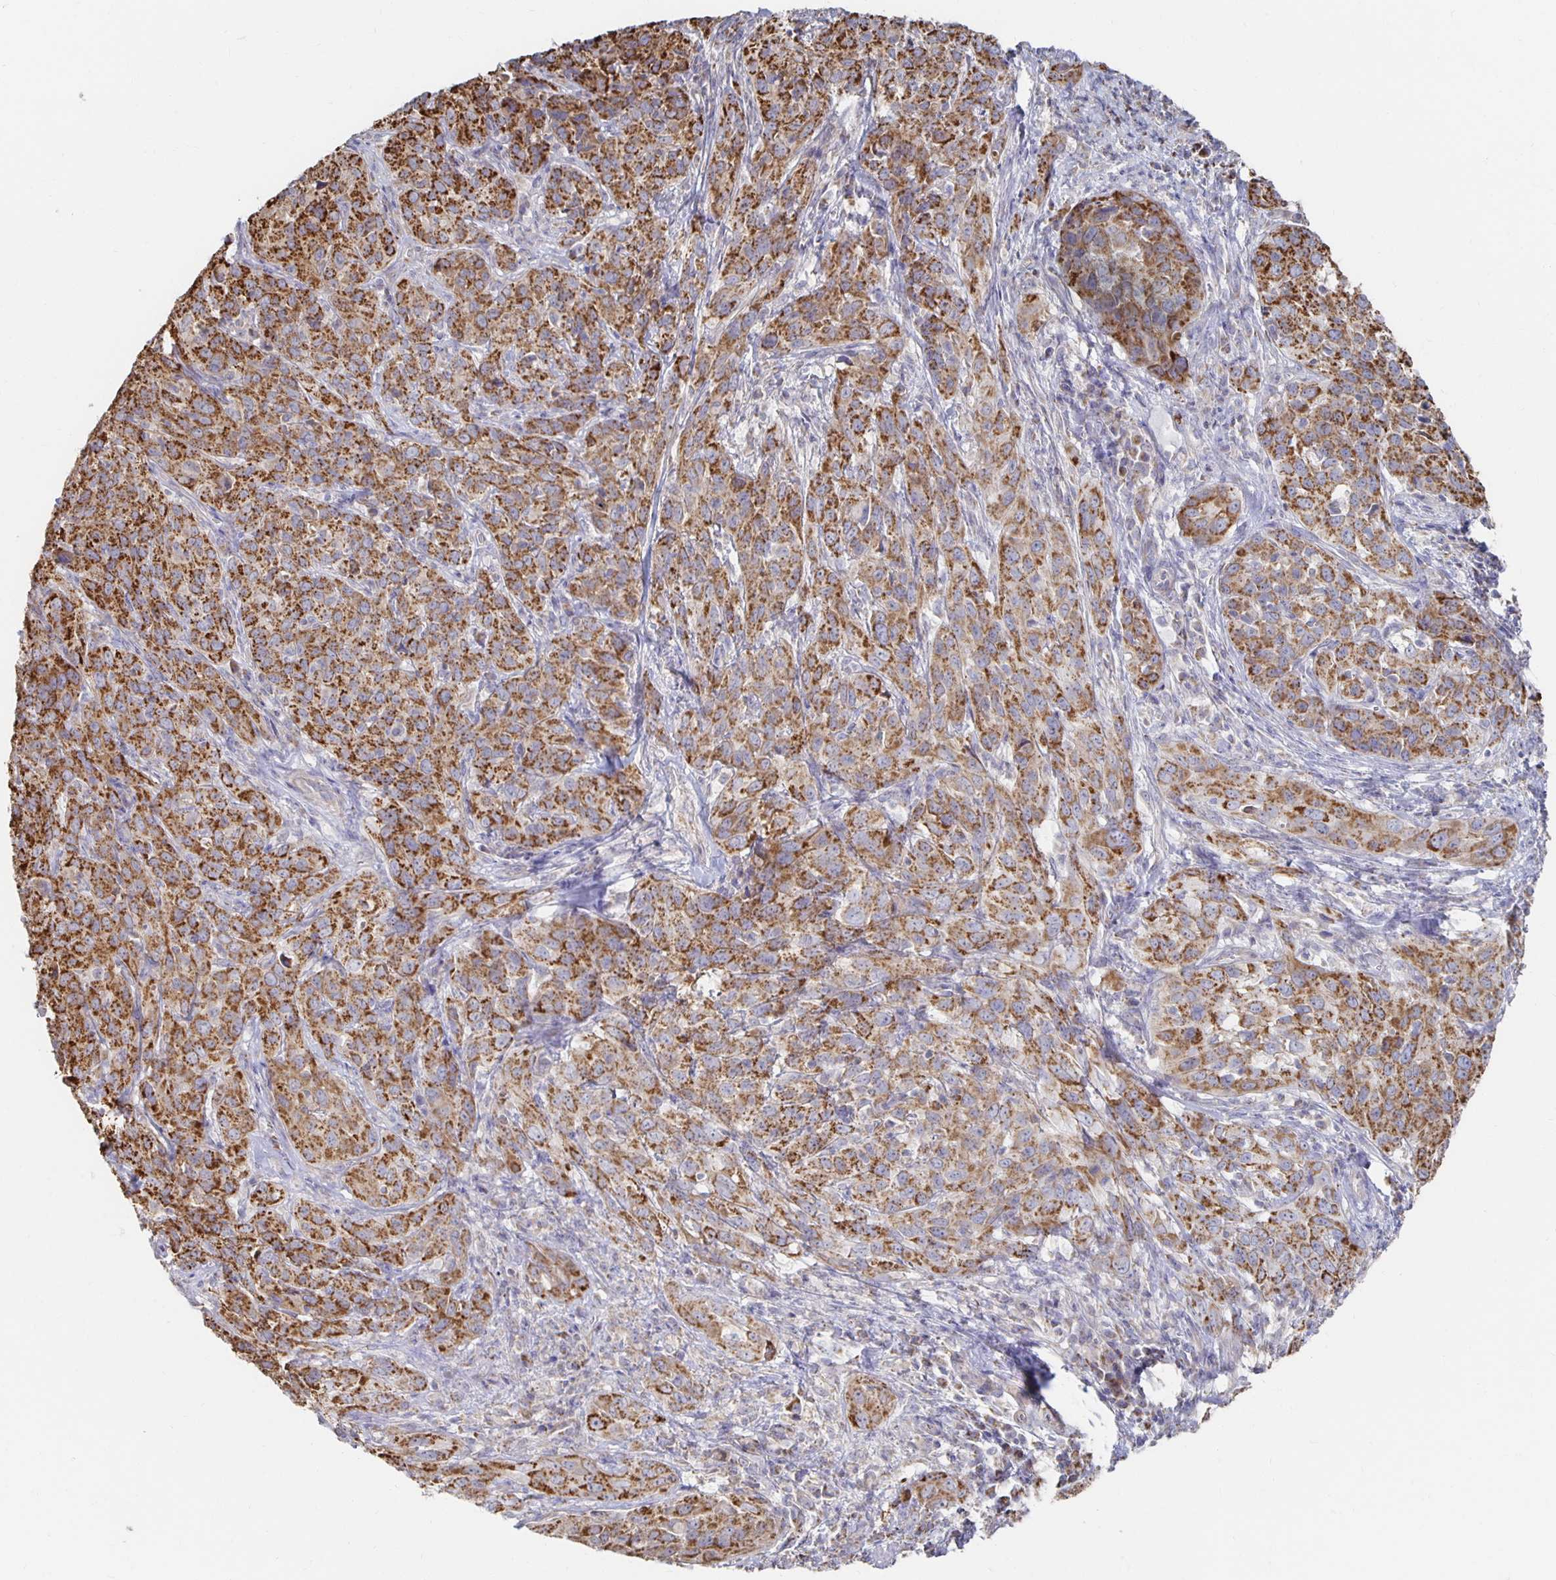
{"staining": {"intensity": "moderate", "quantity": ">75%", "location": "cytoplasmic/membranous"}, "tissue": "cervical cancer", "cell_type": "Tumor cells", "image_type": "cancer", "snomed": [{"axis": "morphology", "description": "Squamous cell carcinoma, NOS"}, {"axis": "topography", "description": "Cervix"}], "caption": "Brown immunohistochemical staining in cervical squamous cell carcinoma shows moderate cytoplasmic/membranous staining in about >75% of tumor cells.", "gene": "NKX2-8", "patient": {"sex": "female", "age": 51}}